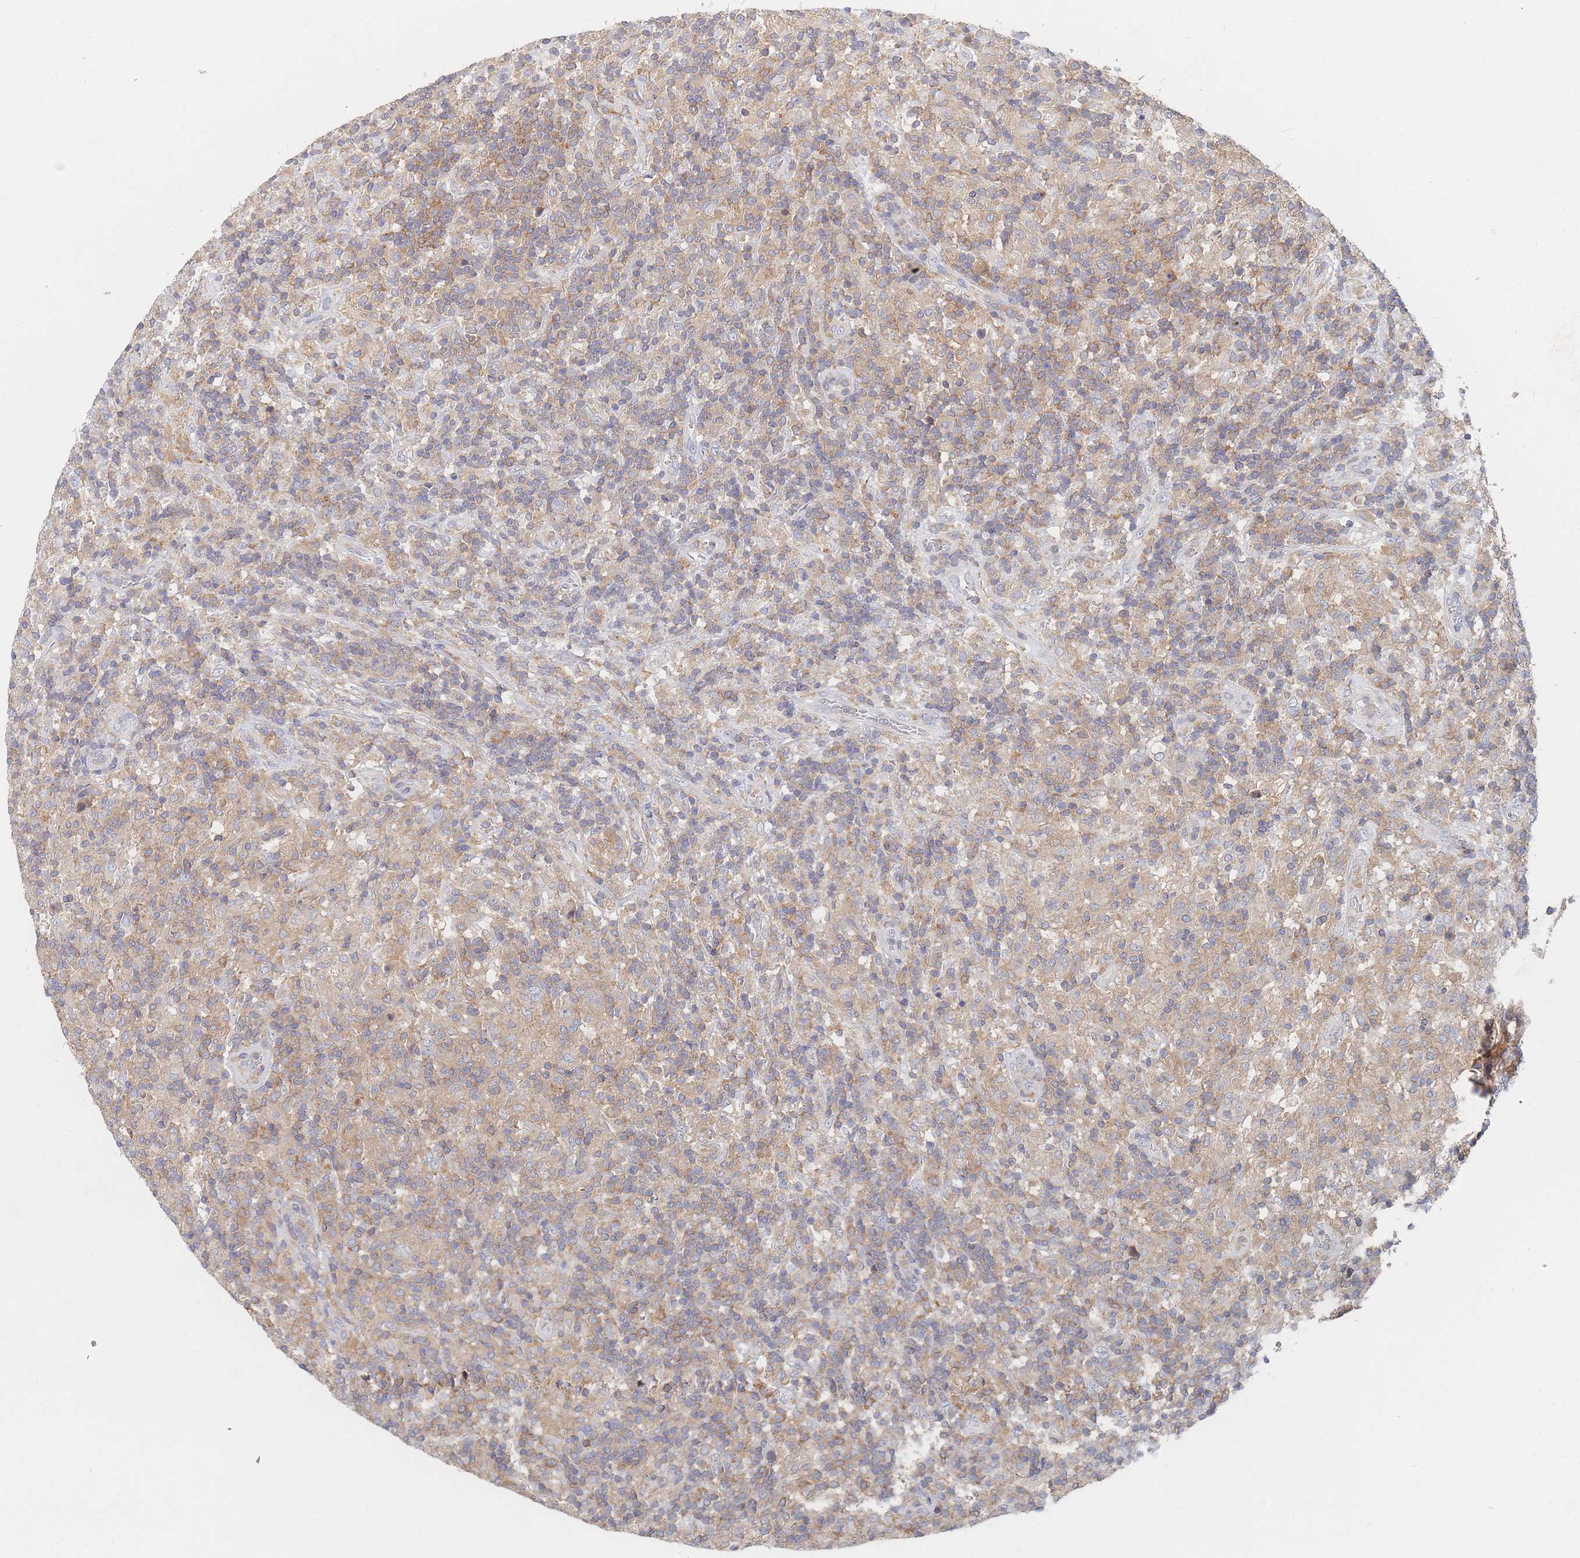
{"staining": {"intensity": "weak", "quantity": "25%-75%", "location": "cytoplasmic/membranous"}, "tissue": "lymphoma", "cell_type": "Tumor cells", "image_type": "cancer", "snomed": [{"axis": "morphology", "description": "Hodgkin's disease, NOS"}, {"axis": "topography", "description": "Lymph node"}], "caption": "This is an image of immunohistochemistry (IHC) staining of Hodgkin's disease, which shows weak positivity in the cytoplasmic/membranous of tumor cells.", "gene": "PPP6C", "patient": {"sex": "male", "age": 70}}